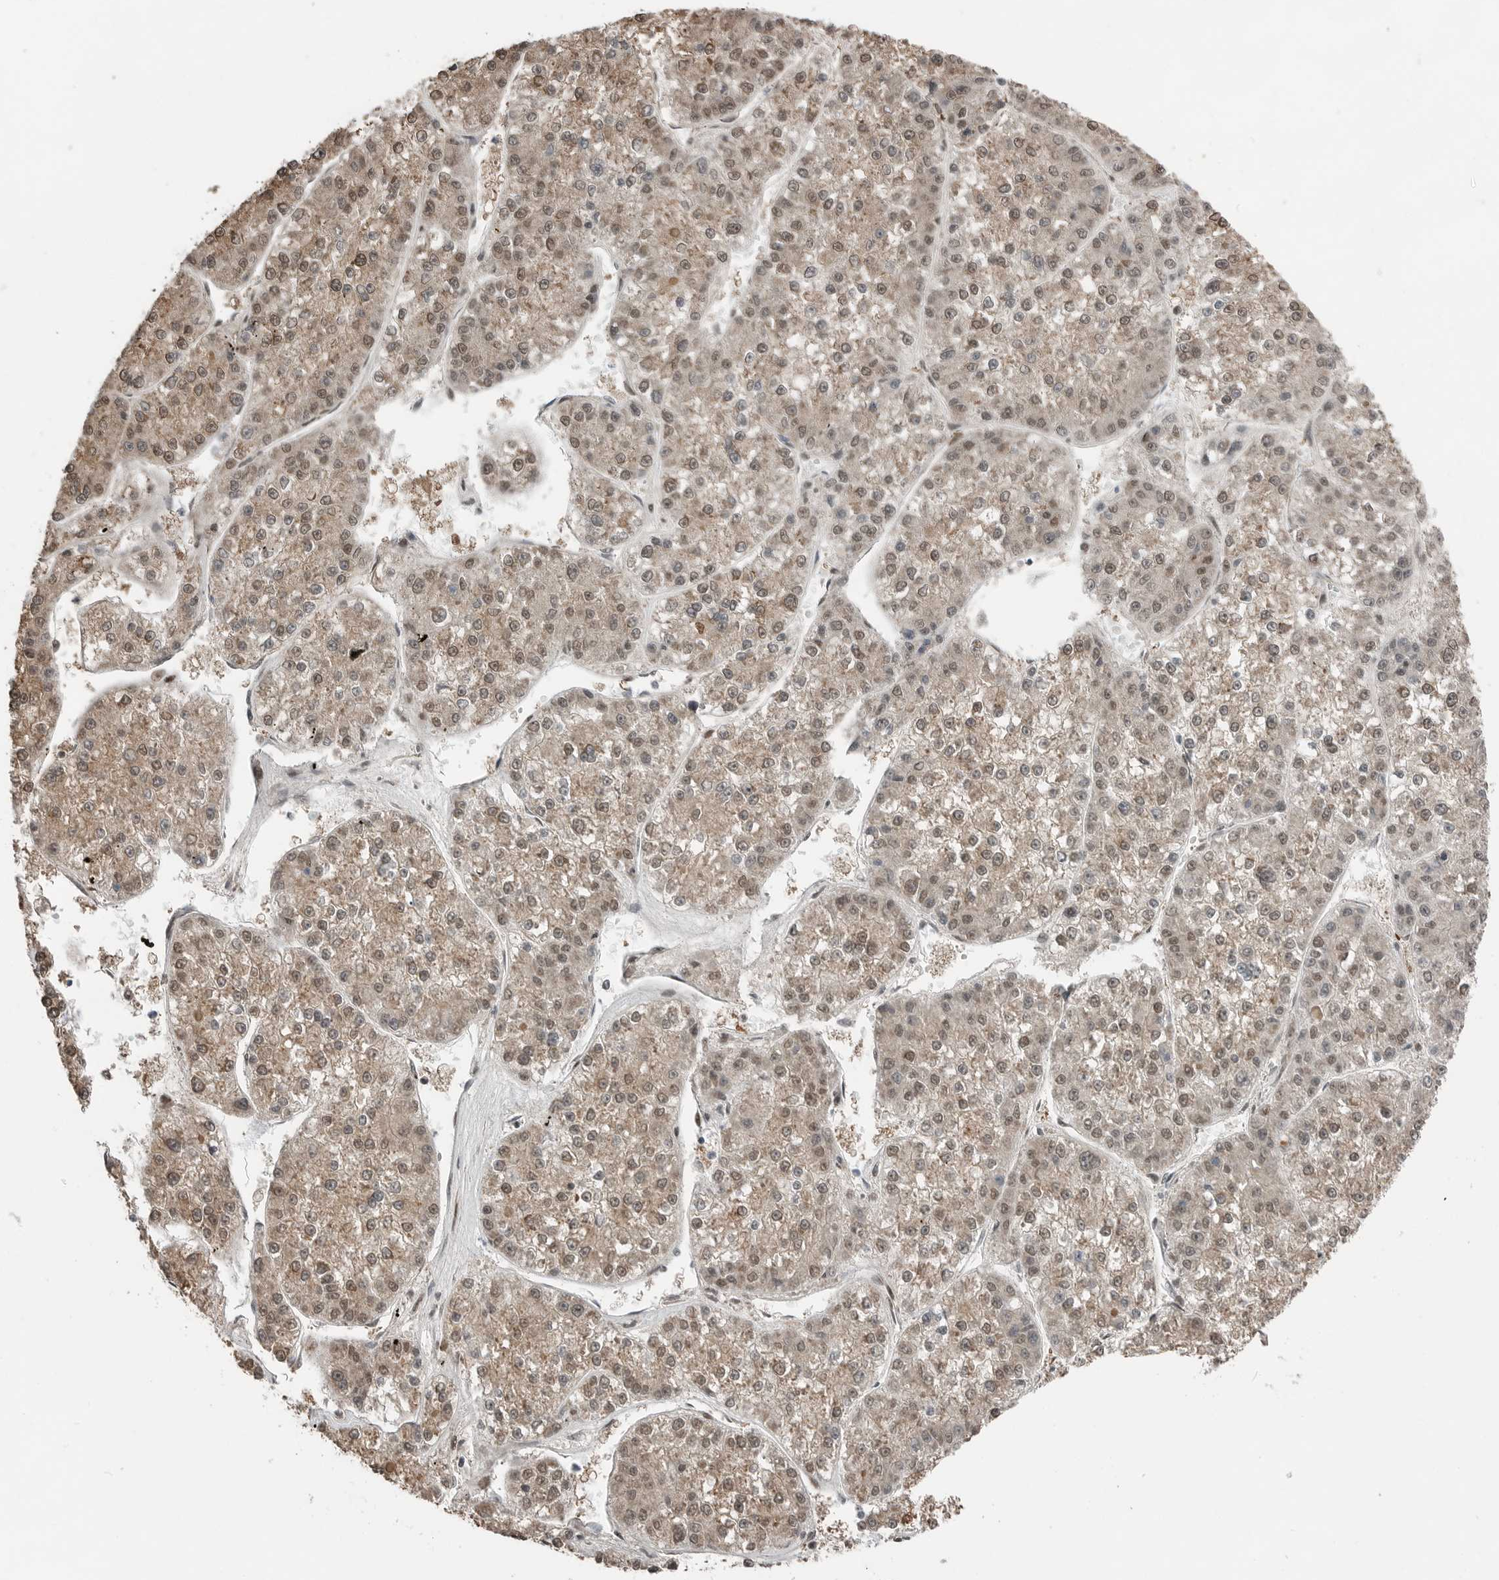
{"staining": {"intensity": "weak", "quantity": ">75%", "location": "cytoplasmic/membranous,nuclear"}, "tissue": "liver cancer", "cell_type": "Tumor cells", "image_type": "cancer", "snomed": [{"axis": "morphology", "description": "Carcinoma, Hepatocellular, NOS"}, {"axis": "topography", "description": "Liver"}], "caption": "Immunohistochemical staining of liver cancer (hepatocellular carcinoma) reveals weak cytoplasmic/membranous and nuclear protein staining in approximately >75% of tumor cells.", "gene": "BLZF1", "patient": {"sex": "female", "age": 73}}